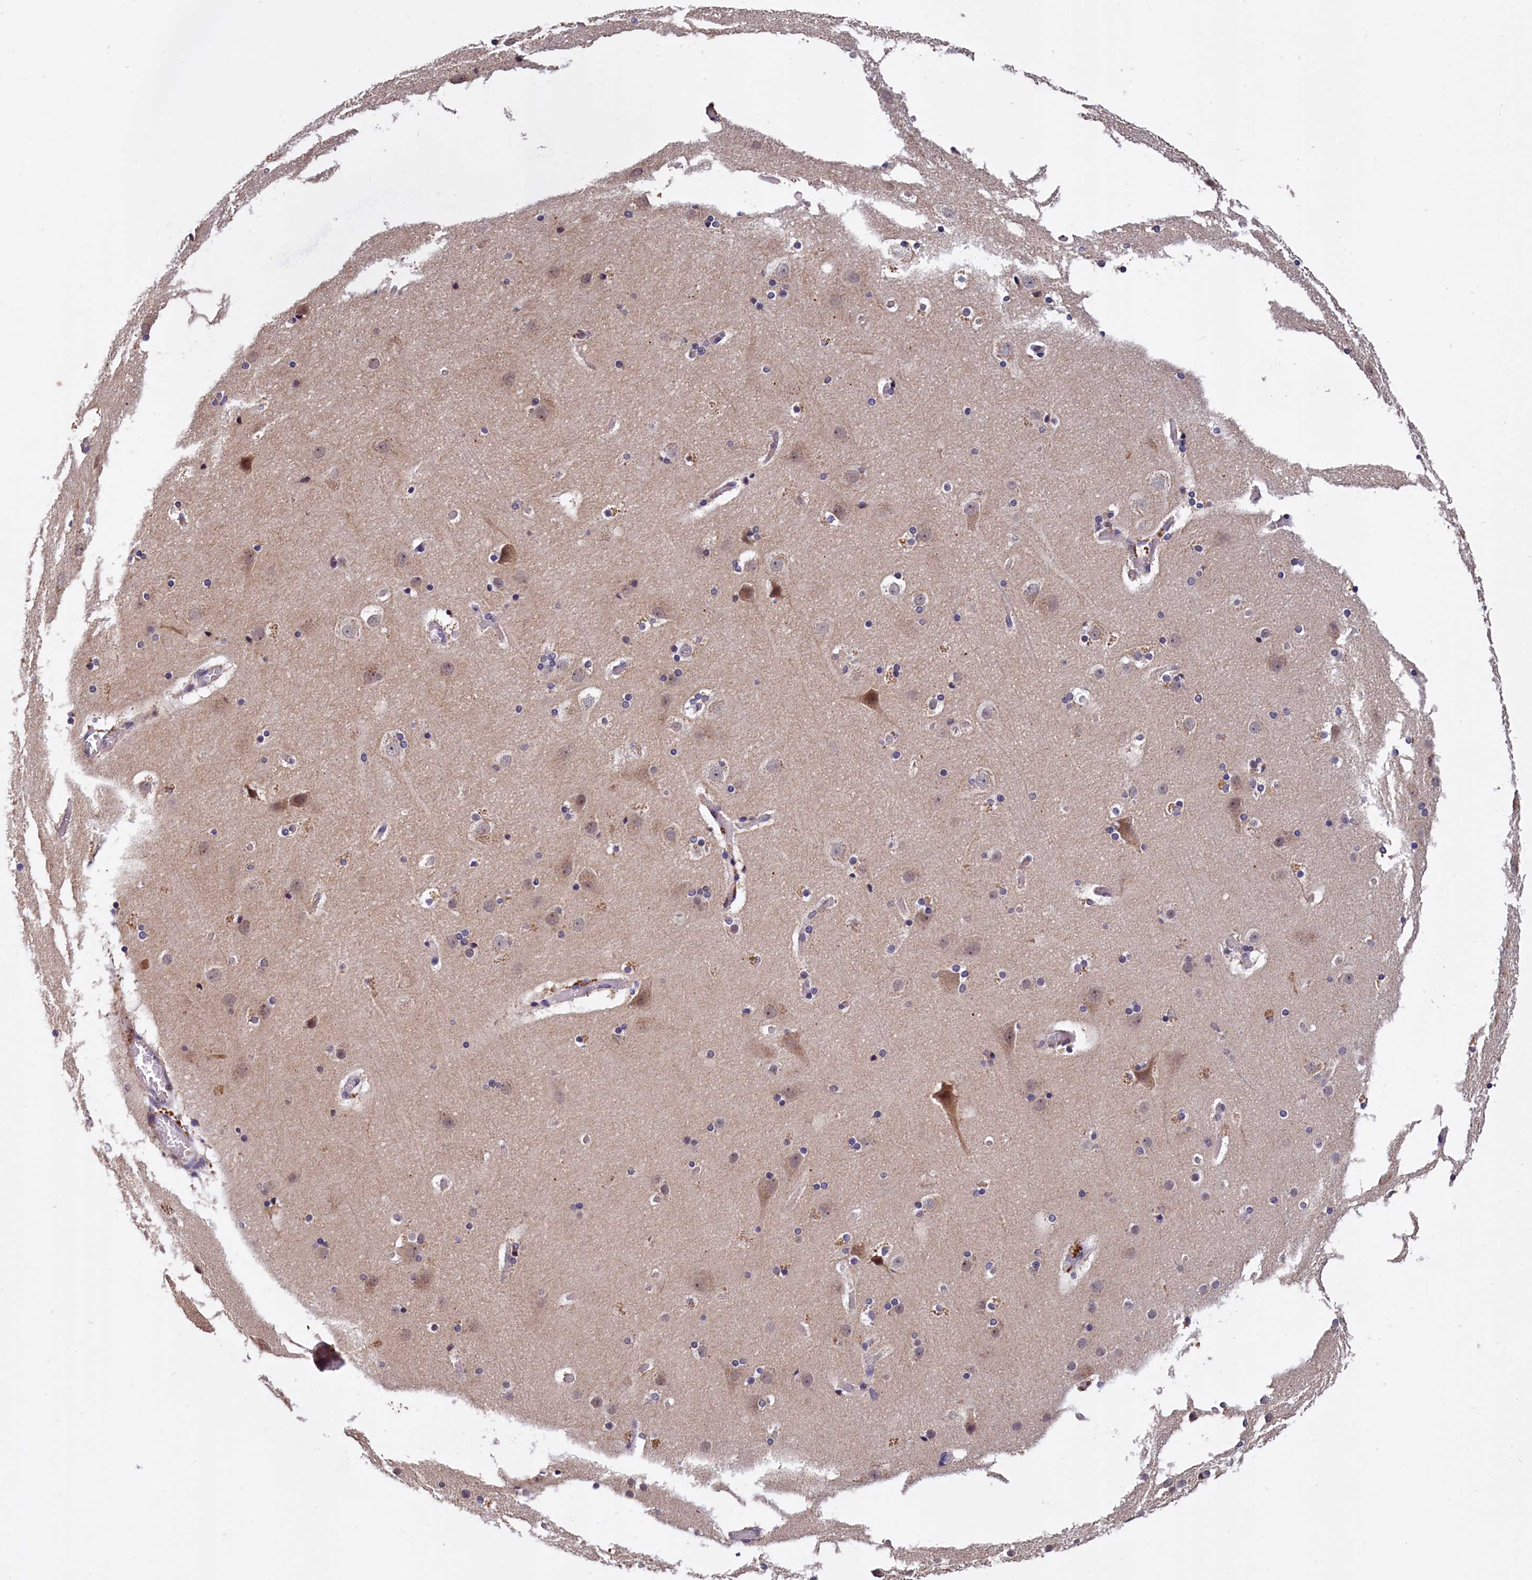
{"staining": {"intensity": "moderate", "quantity": "<25%", "location": "cytoplasmic/membranous"}, "tissue": "cerebral cortex", "cell_type": "Endothelial cells", "image_type": "normal", "snomed": [{"axis": "morphology", "description": "Normal tissue, NOS"}, {"axis": "topography", "description": "Cerebral cortex"}], "caption": "High-power microscopy captured an immunohistochemistry histopathology image of normal cerebral cortex, revealing moderate cytoplasmic/membranous expression in approximately <25% of endothelial cells. The protein is shown in brown color, while the nuclei are stained blue.", "gene": "EPB41L4B", "patient": {"sex": "male", "age": 57}}